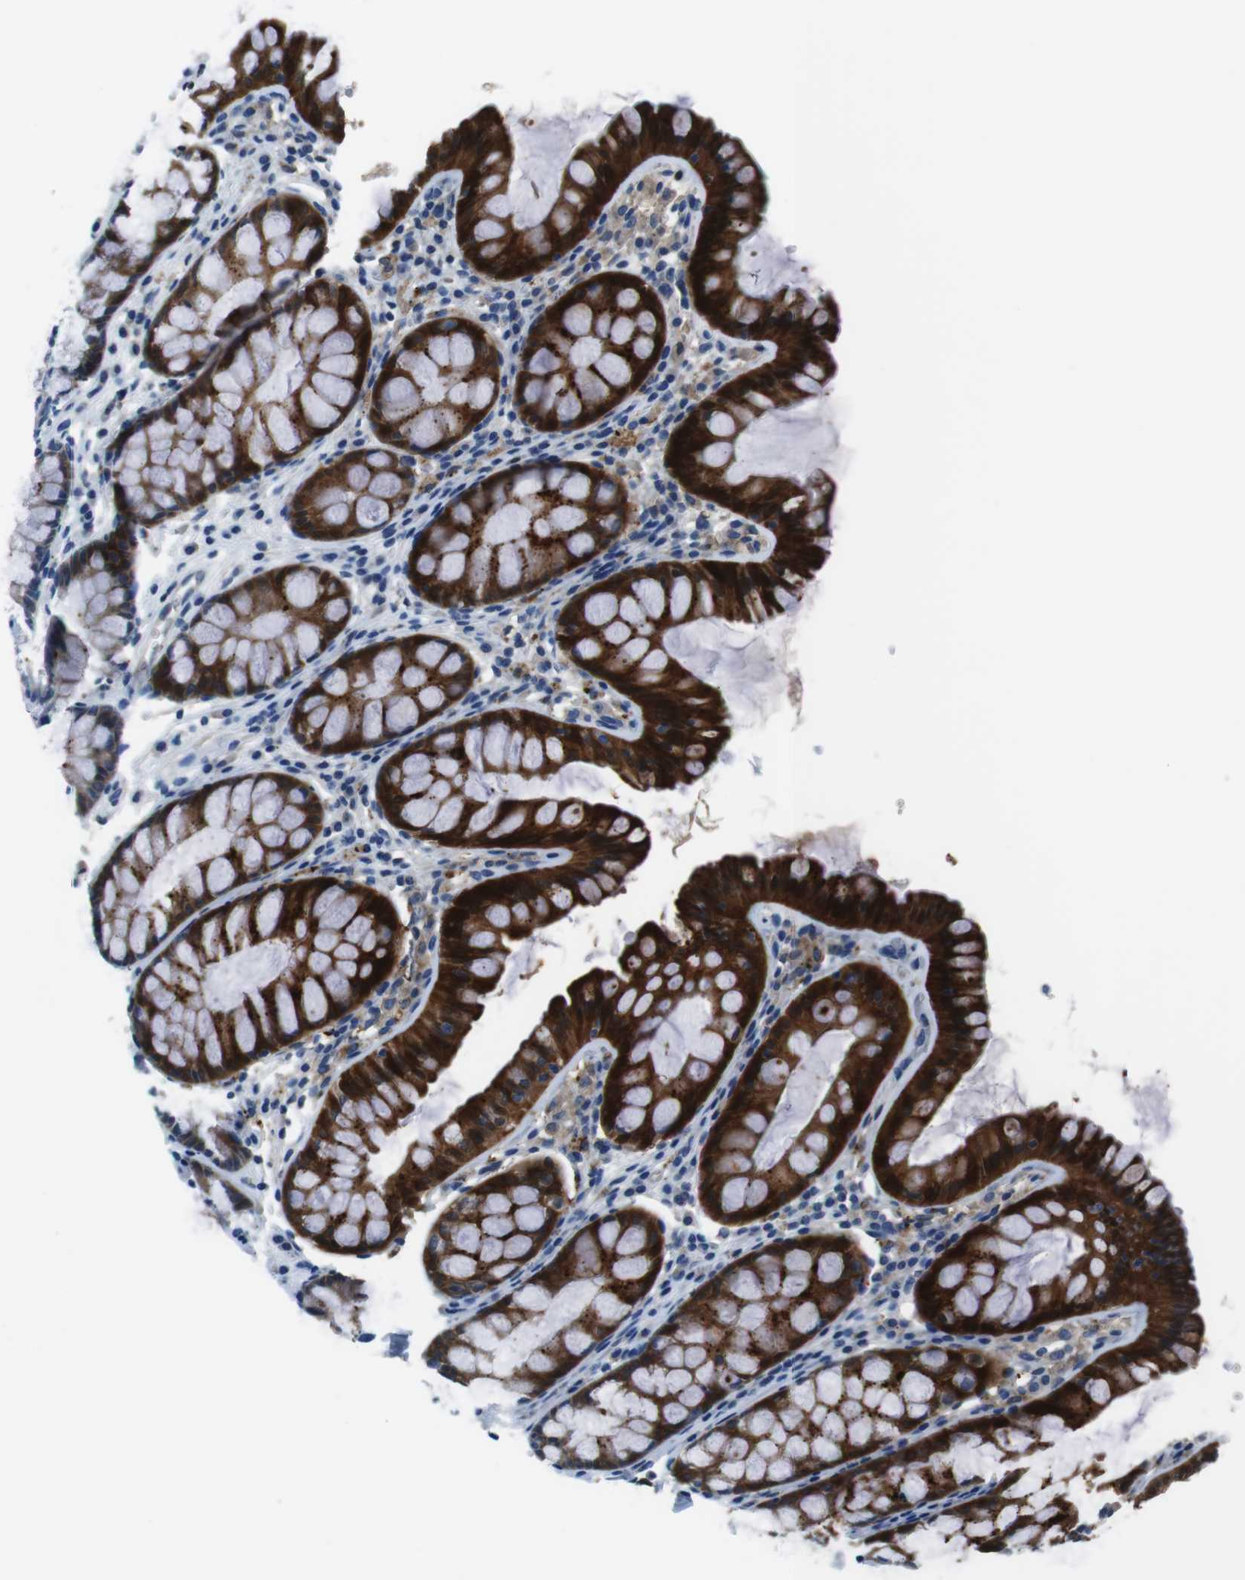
{"staining": {"intensity": "negative", "quantity": "none", "location": "none"}, "tissue": "colon", "cell_type": "Endothelial cells", "image_type": "normal", "snomed": [{"axis": "morphology", "description": "Normal tissue, NOS"}, {"axis": "topography", "description": "Colon"}], "caption": "A micrograph of colon stained for a protein displays no brown staining in endothelial cells. (DAB IHC with hematoxylin counter stain).", "gene": "TULP3", "patient": {"sex": "female", "age": 55}}